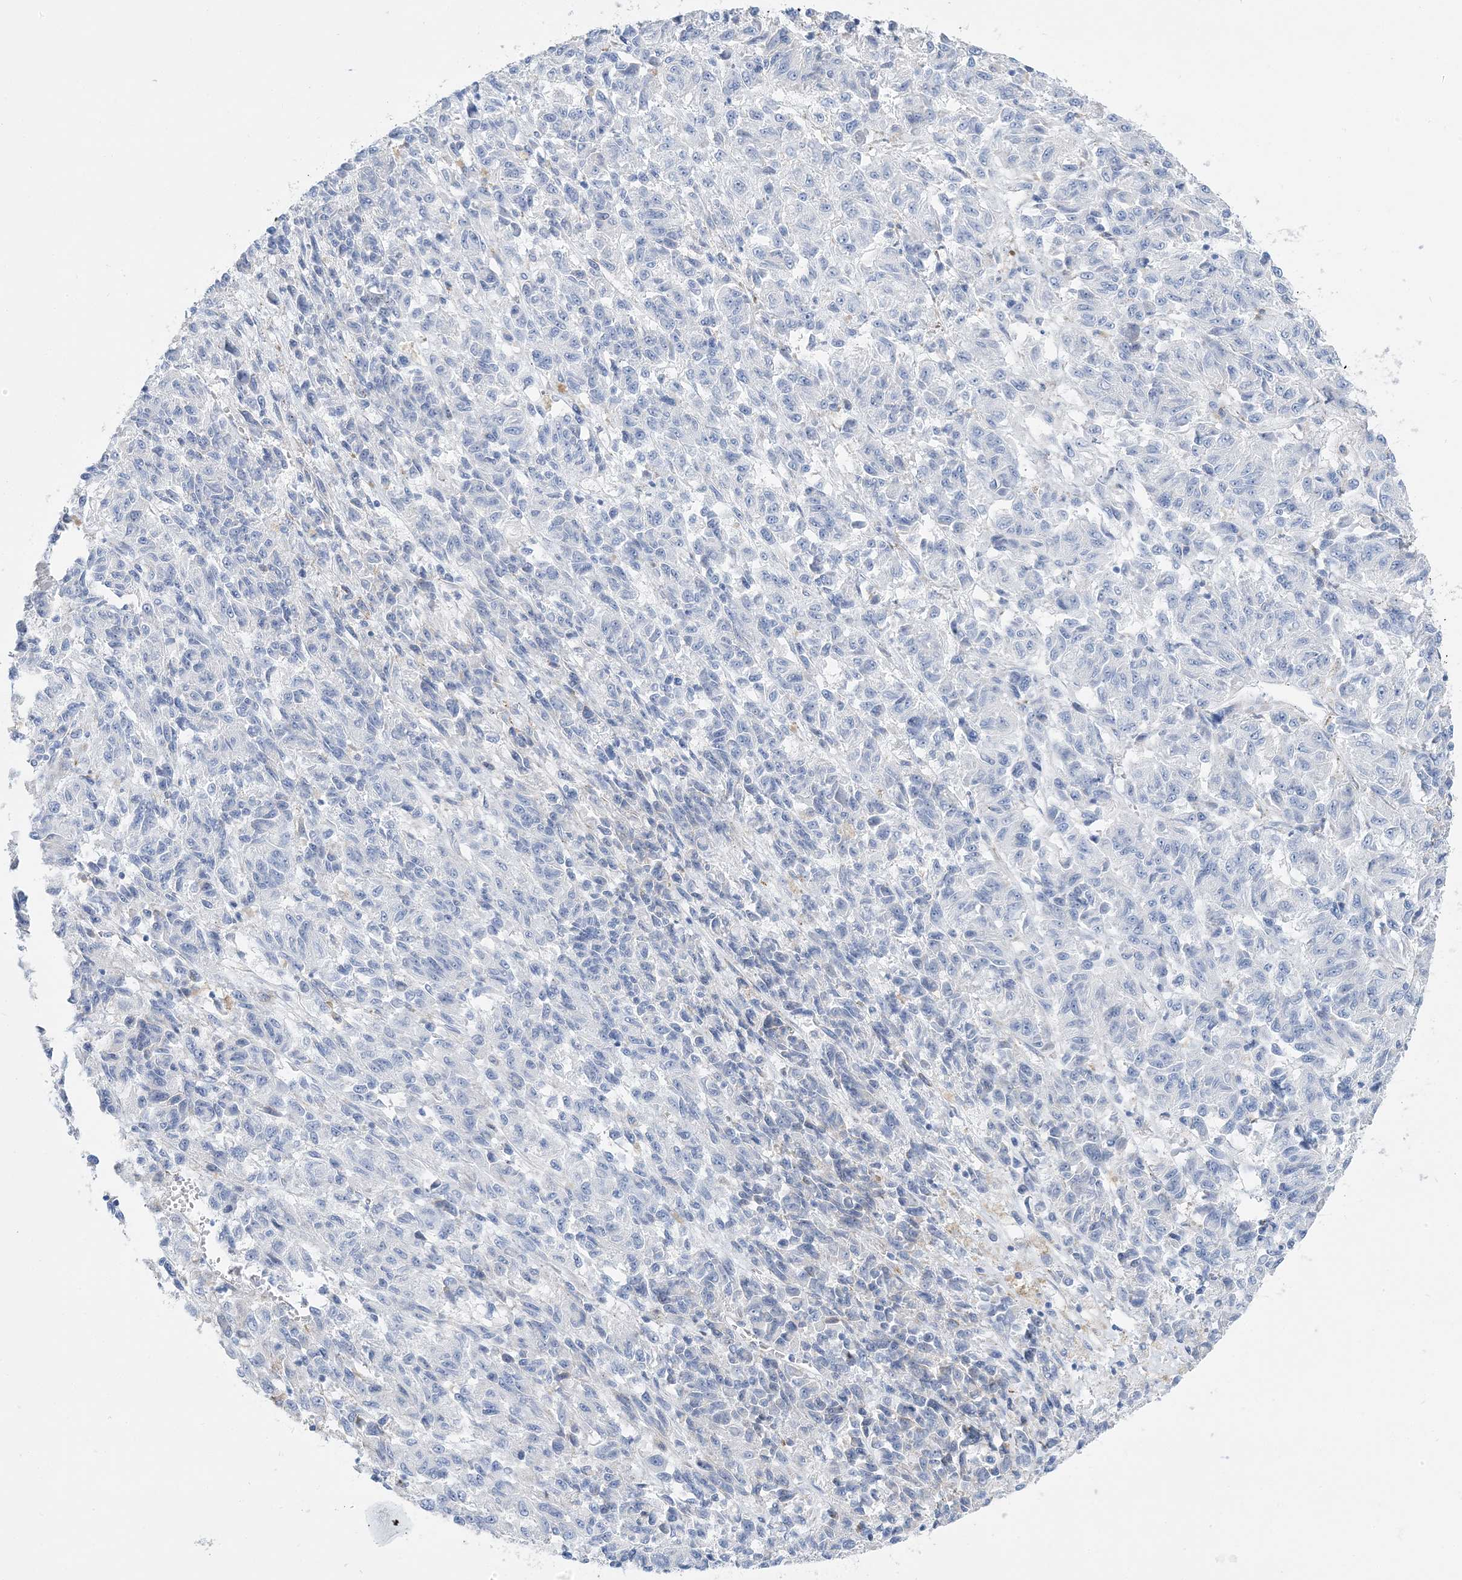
{"staining": {"intensity": "negative", "quantity": "none", "location": "none"}, "tissue": "melanoma", "cell_type": "Tumor cells", "image_type": "cancer", "snomed": [{"axis": "morphology", "description": "Malignant melanoma, Metastatic site"}, {"axis": "topography", "description": "Lung"}], "caption": "The histopathology image shows no staining of tumor cells in malignant melanoma (metastatic site).", "gene": "TSPYL6", "patient": {"sex": "male", "age": 64}}